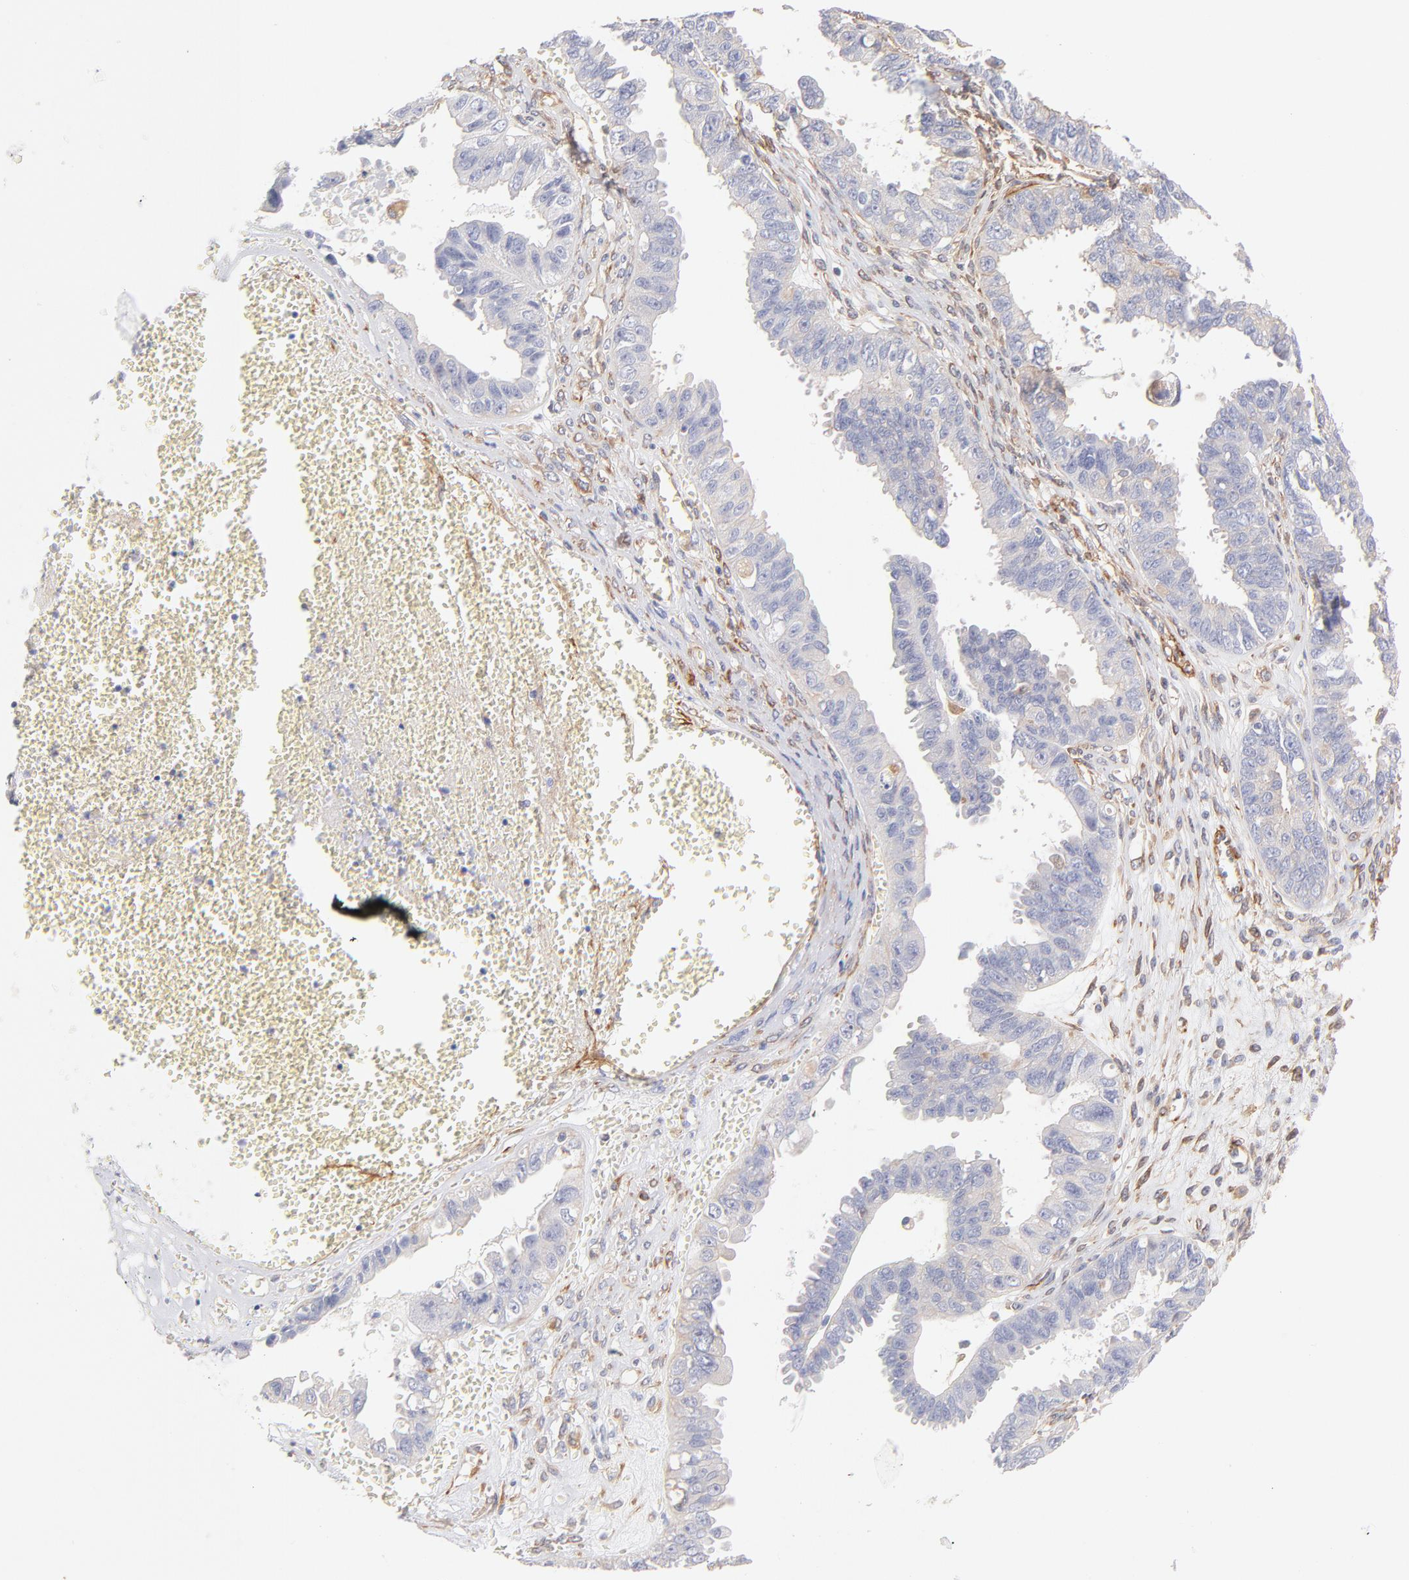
{"staining": {"intensity": "negative", "quantity": "none", "location": "none"}, "tissue": "ovarian cancer", "cell_type": "Tumor cells", "image_type": "cancer", "snomed": [{"axis": "morphology", "description": "Carcinoma, endometroid"}, {"axis": "topography", "description": "Ovary"}], "caption": "This is an immunohistochemistry micrograph of ovarian cancer. There is no expression in tumor cells.", "gene": "LDLRAP1", "patient": {"sex": "female", "age": 85}}